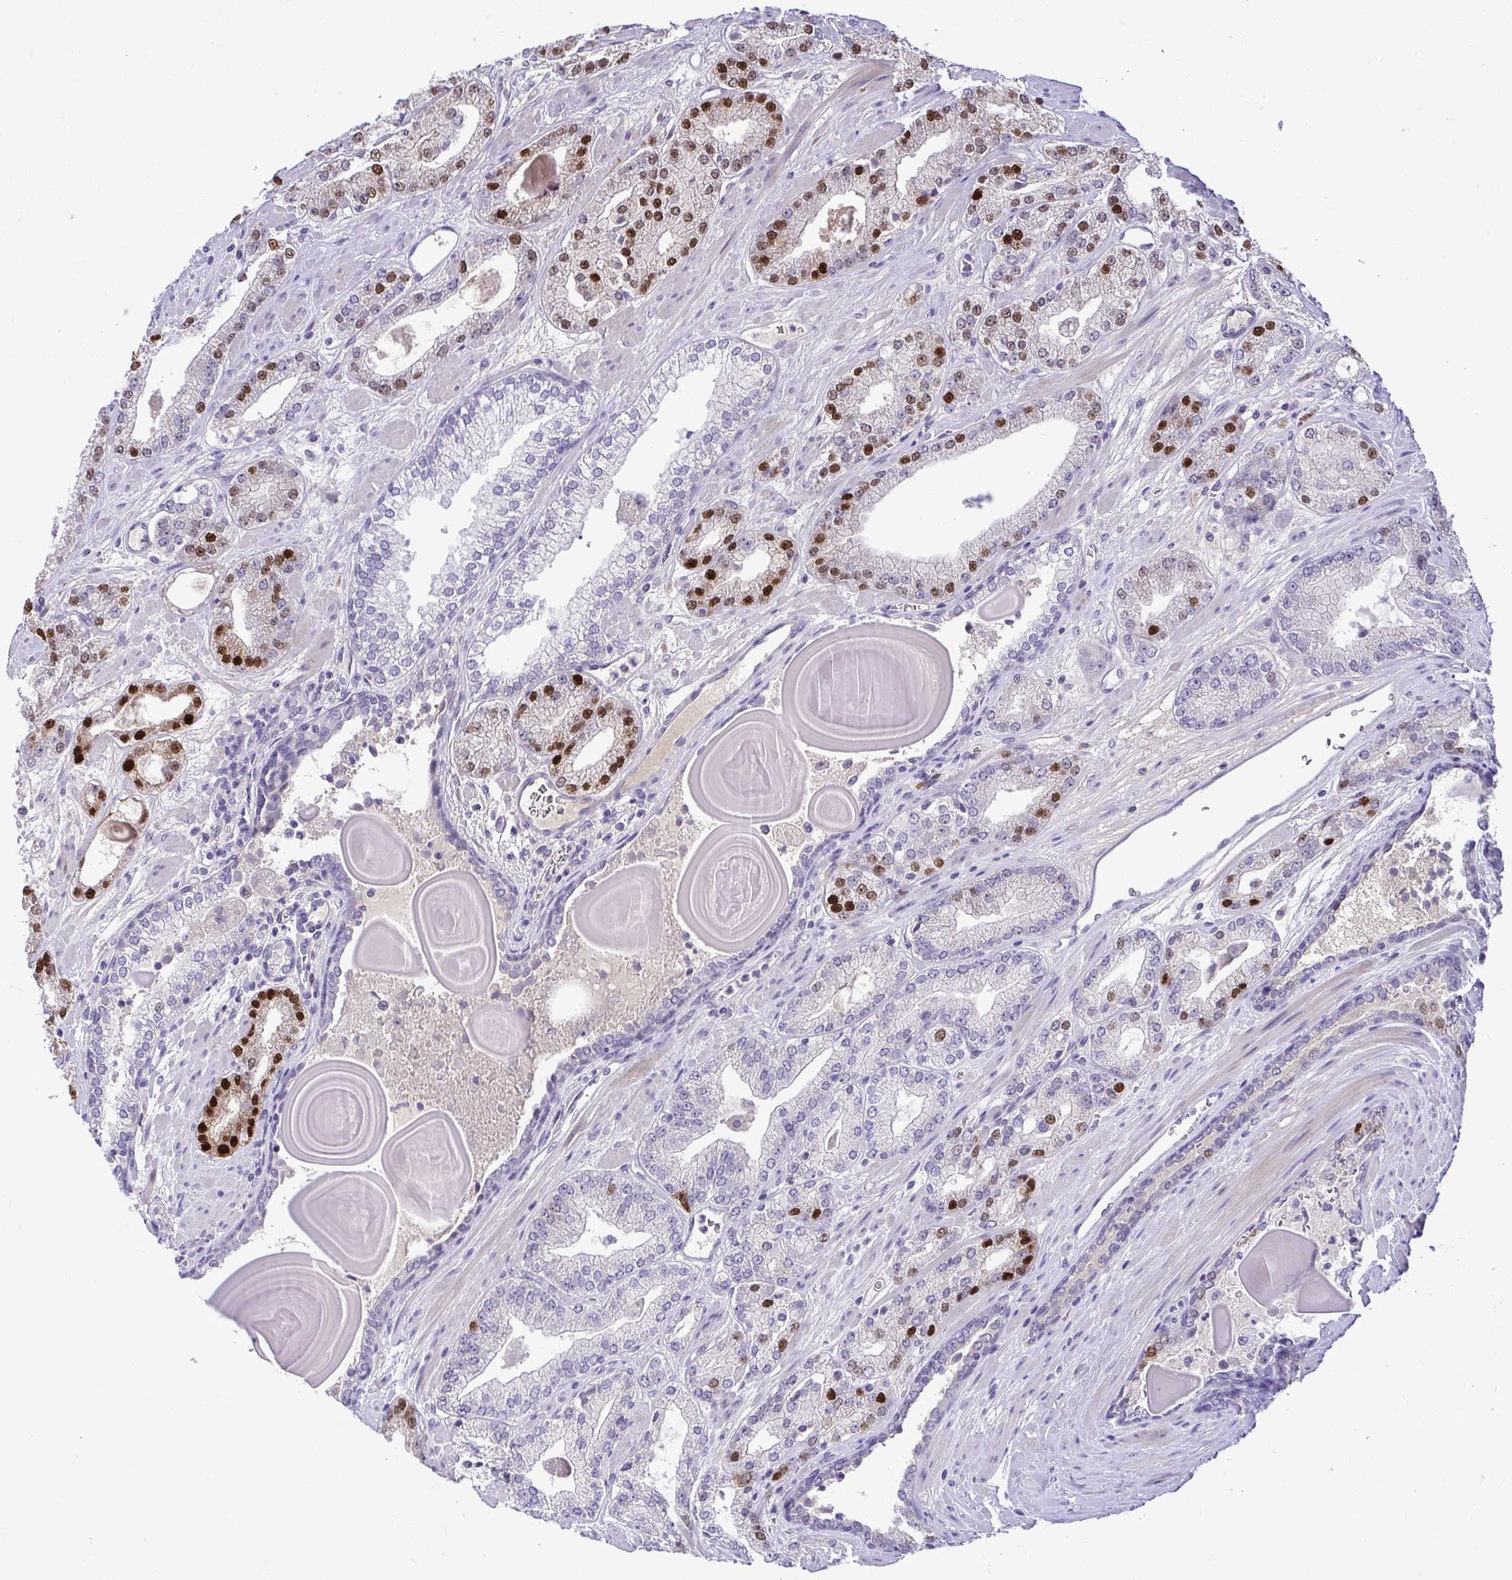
{"staining": {"intensity": "strong", "quantity": "<25%", "location": "nuclear"}, "tissue": "prostate cancer", "cell_type": "Tumor cells", "image_type": "cancer", "snomed": [{"axis": "morphology", "description": "Adenocarcinoma, High grade"}, {"axis": "topography", "description": "Prostate"}], "caption": "Prostate adenocarcinoma (high-grade) was stained to show a protein in brown. There is medium levels of strong nuclear expression in about <25% of tumor cells.", "gene": "CDC20", "patient": {"sex": "male", "age": 64}}